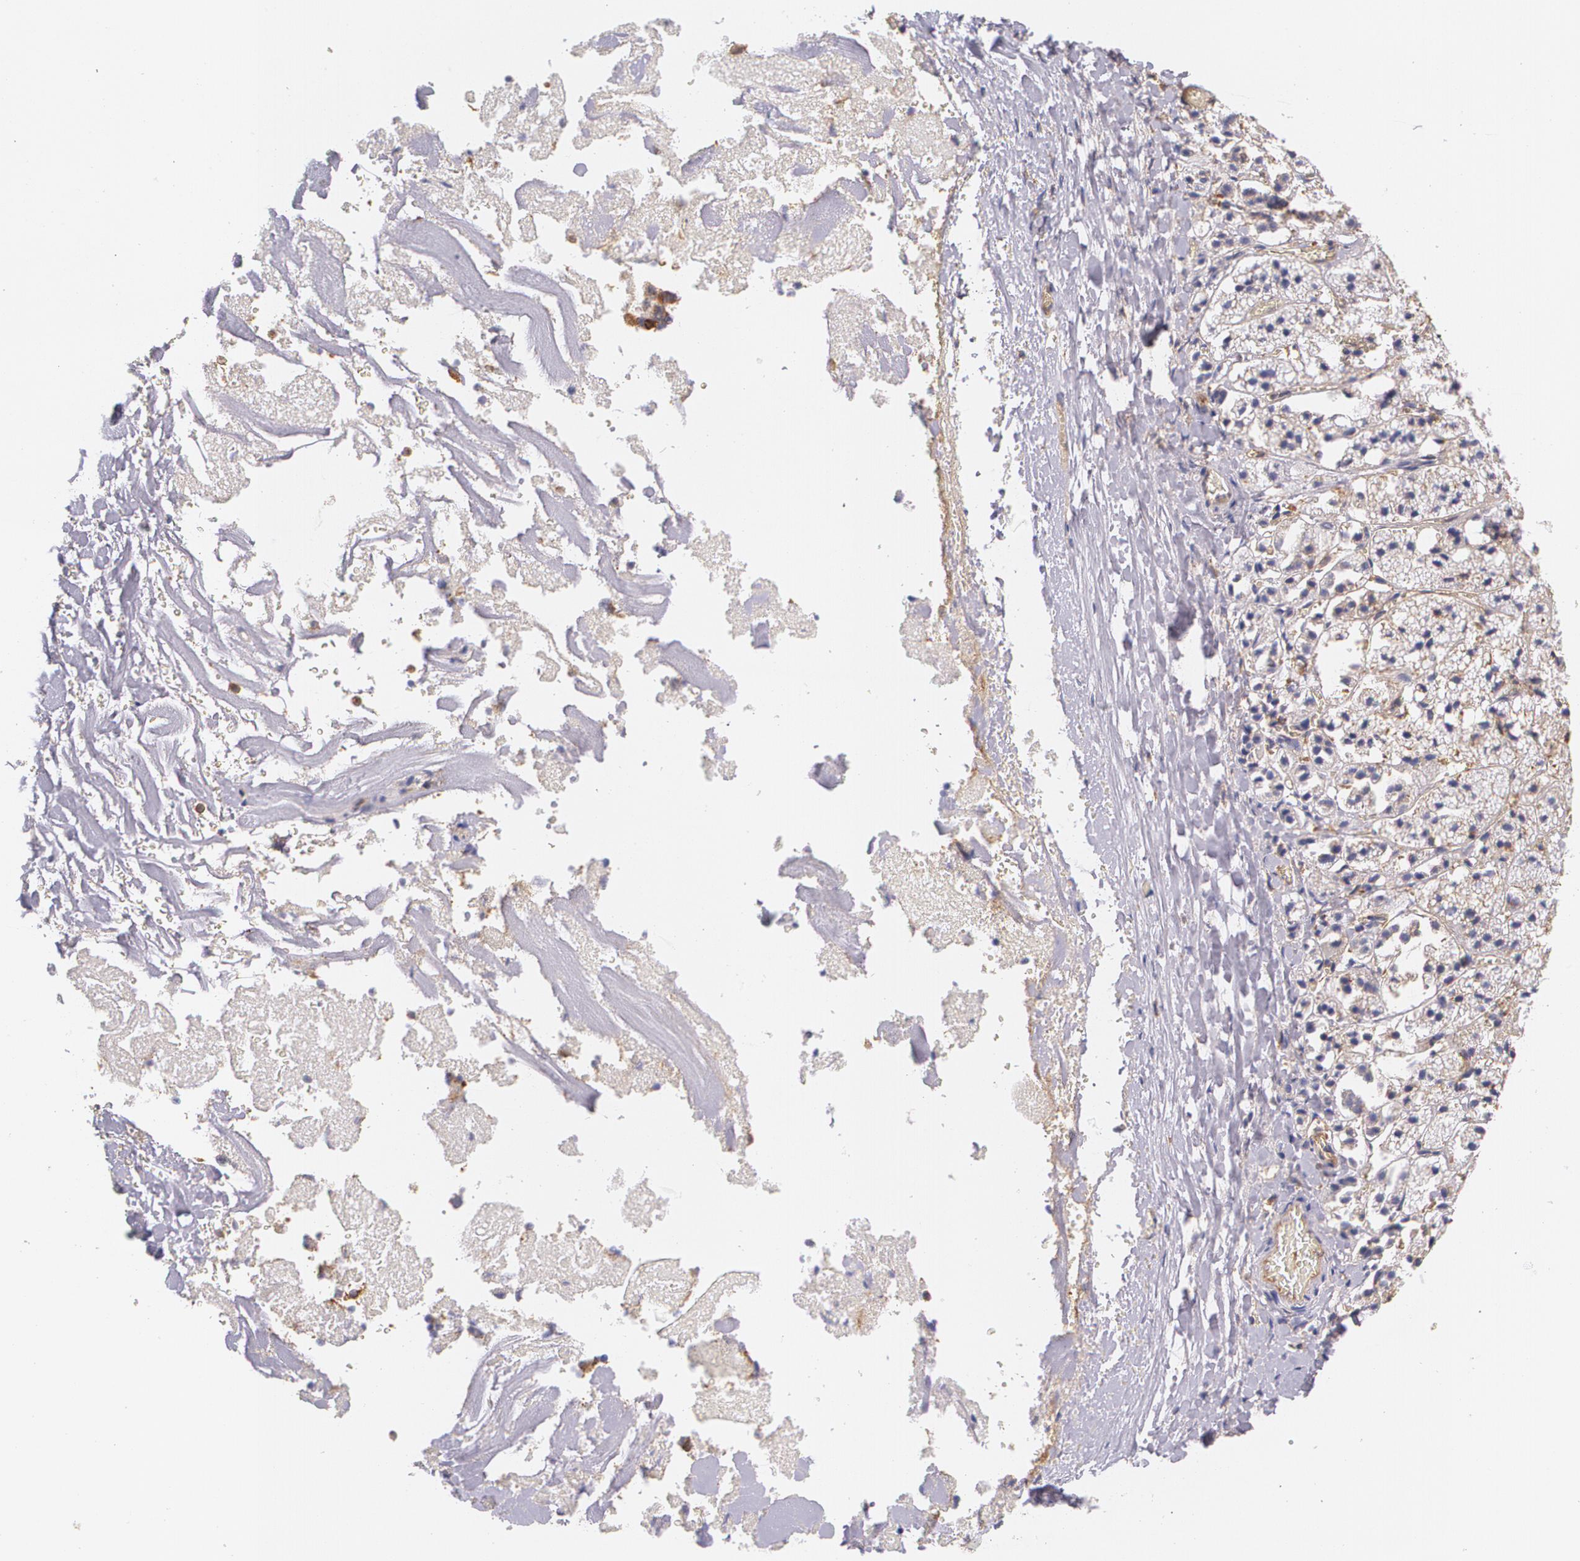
{"staining": {"intensity": "weak", "quantity": "<25%", "location": "cytoplasmic/membranous"}, "tissue": "adrenal gland", "cell_type": "Glandular cells", "image_type": "normal", "snomed": [{"axis": "morphology", "description": "Normal tissue, NOS"}, {"axis": "topography", "description": "Adrenal gland"}], "caption": "An image of adrenal gland stained for a protein reveals no brown staining in glandular cells.", "gene": "B2M", "patient": {"sex": "female", "age": 44}}